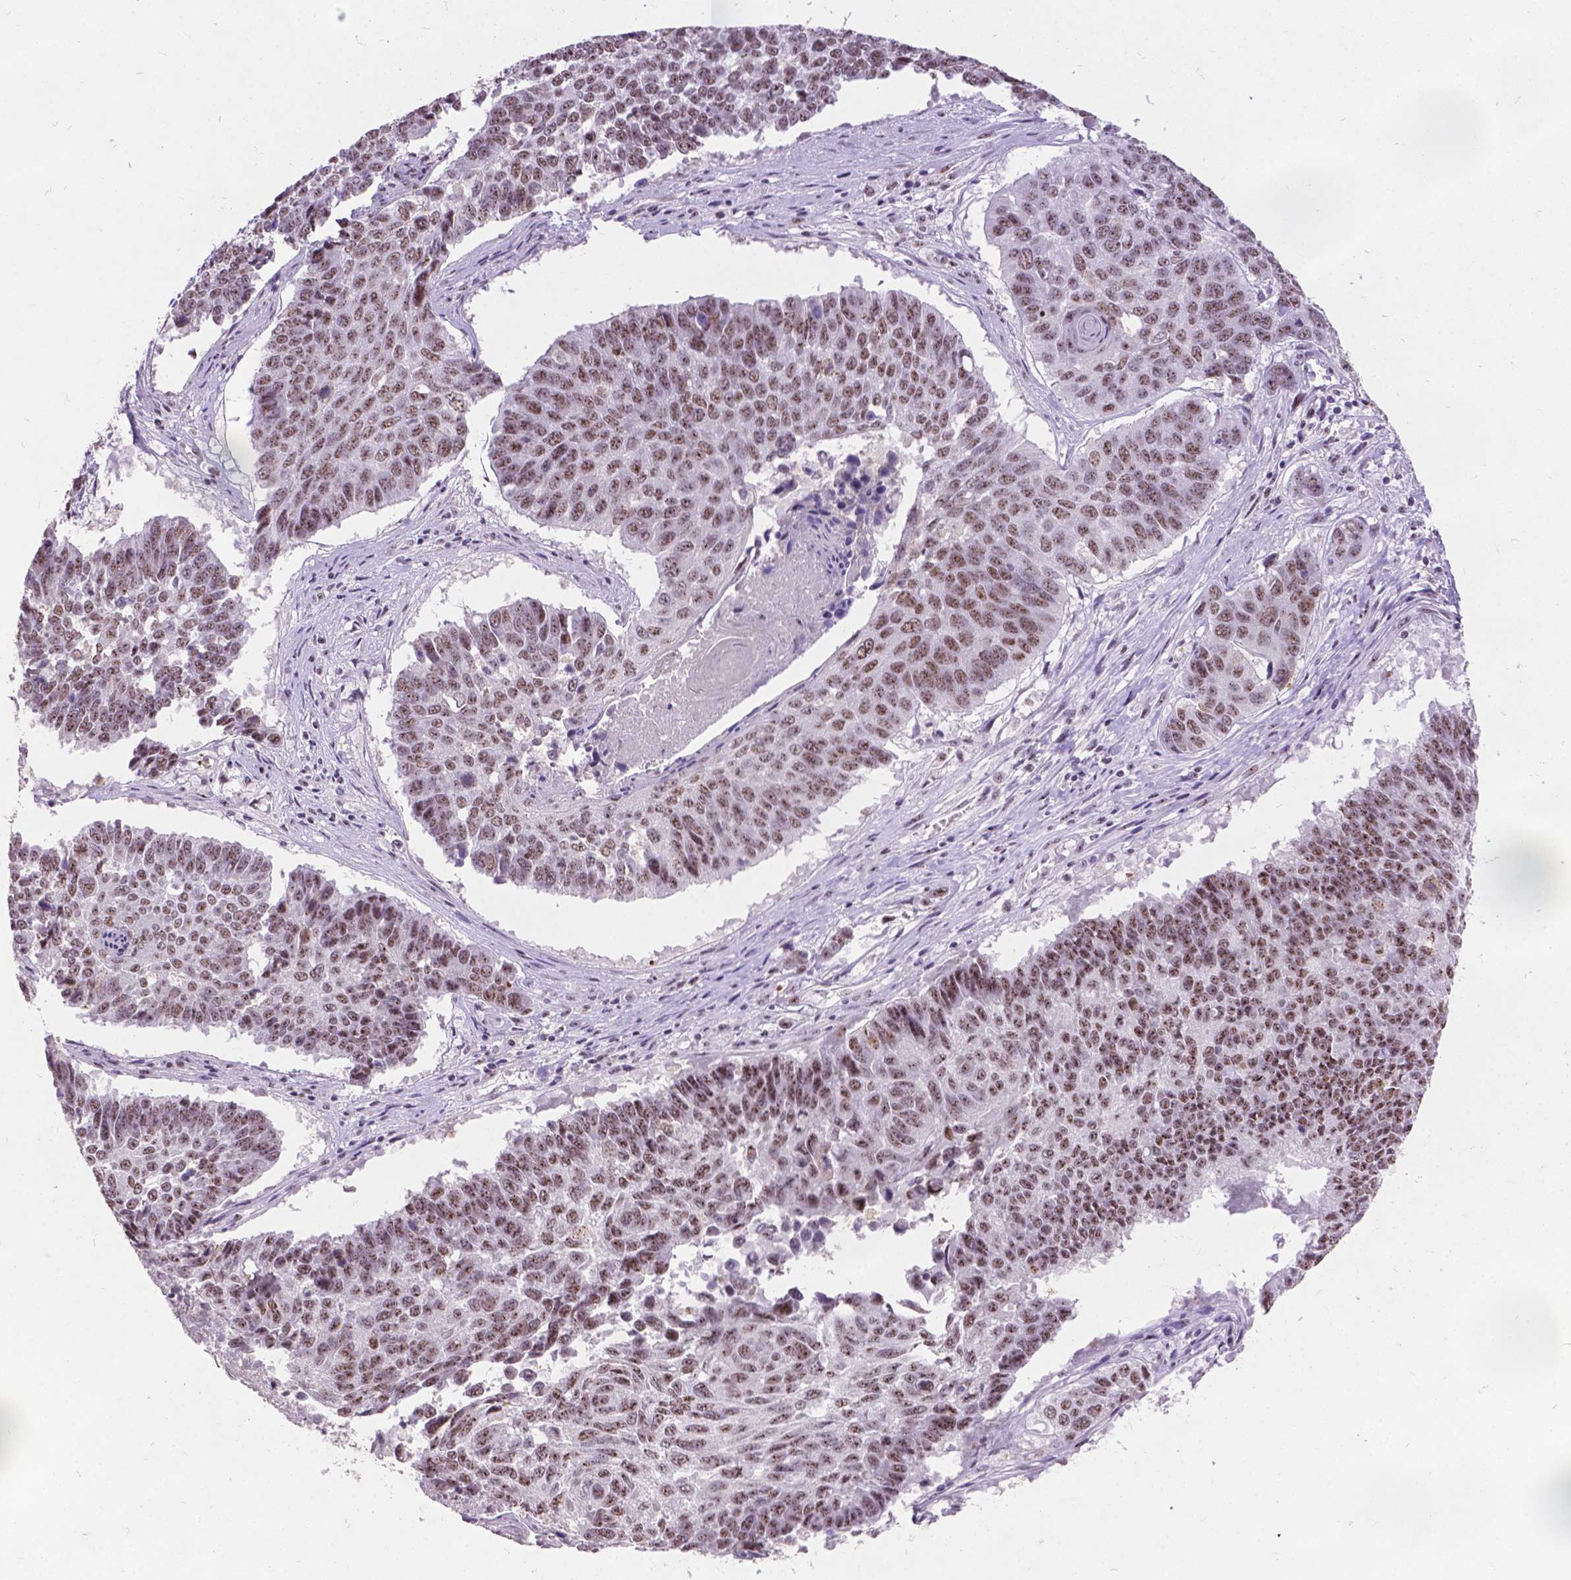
{"staining": {"intensity": "moderate", "quantity": ">75%", "location": "nuclear"}, "tissue": "lung cancer", "cell_type": "Tumor cells", "image_type": "cancer", "snomed": [{"axis": "morphology", "description": "Squamous cell carcinoma, NOS"}, {"axis": "topography", "description": "Lung"}], "caption": "Human lung cancer stained with a brown dye demonstrates moderate nuclear positive expression in about >75% of tumor cells.", "gene": "COIL", "patient": {"sex": "male", "age": 73}}